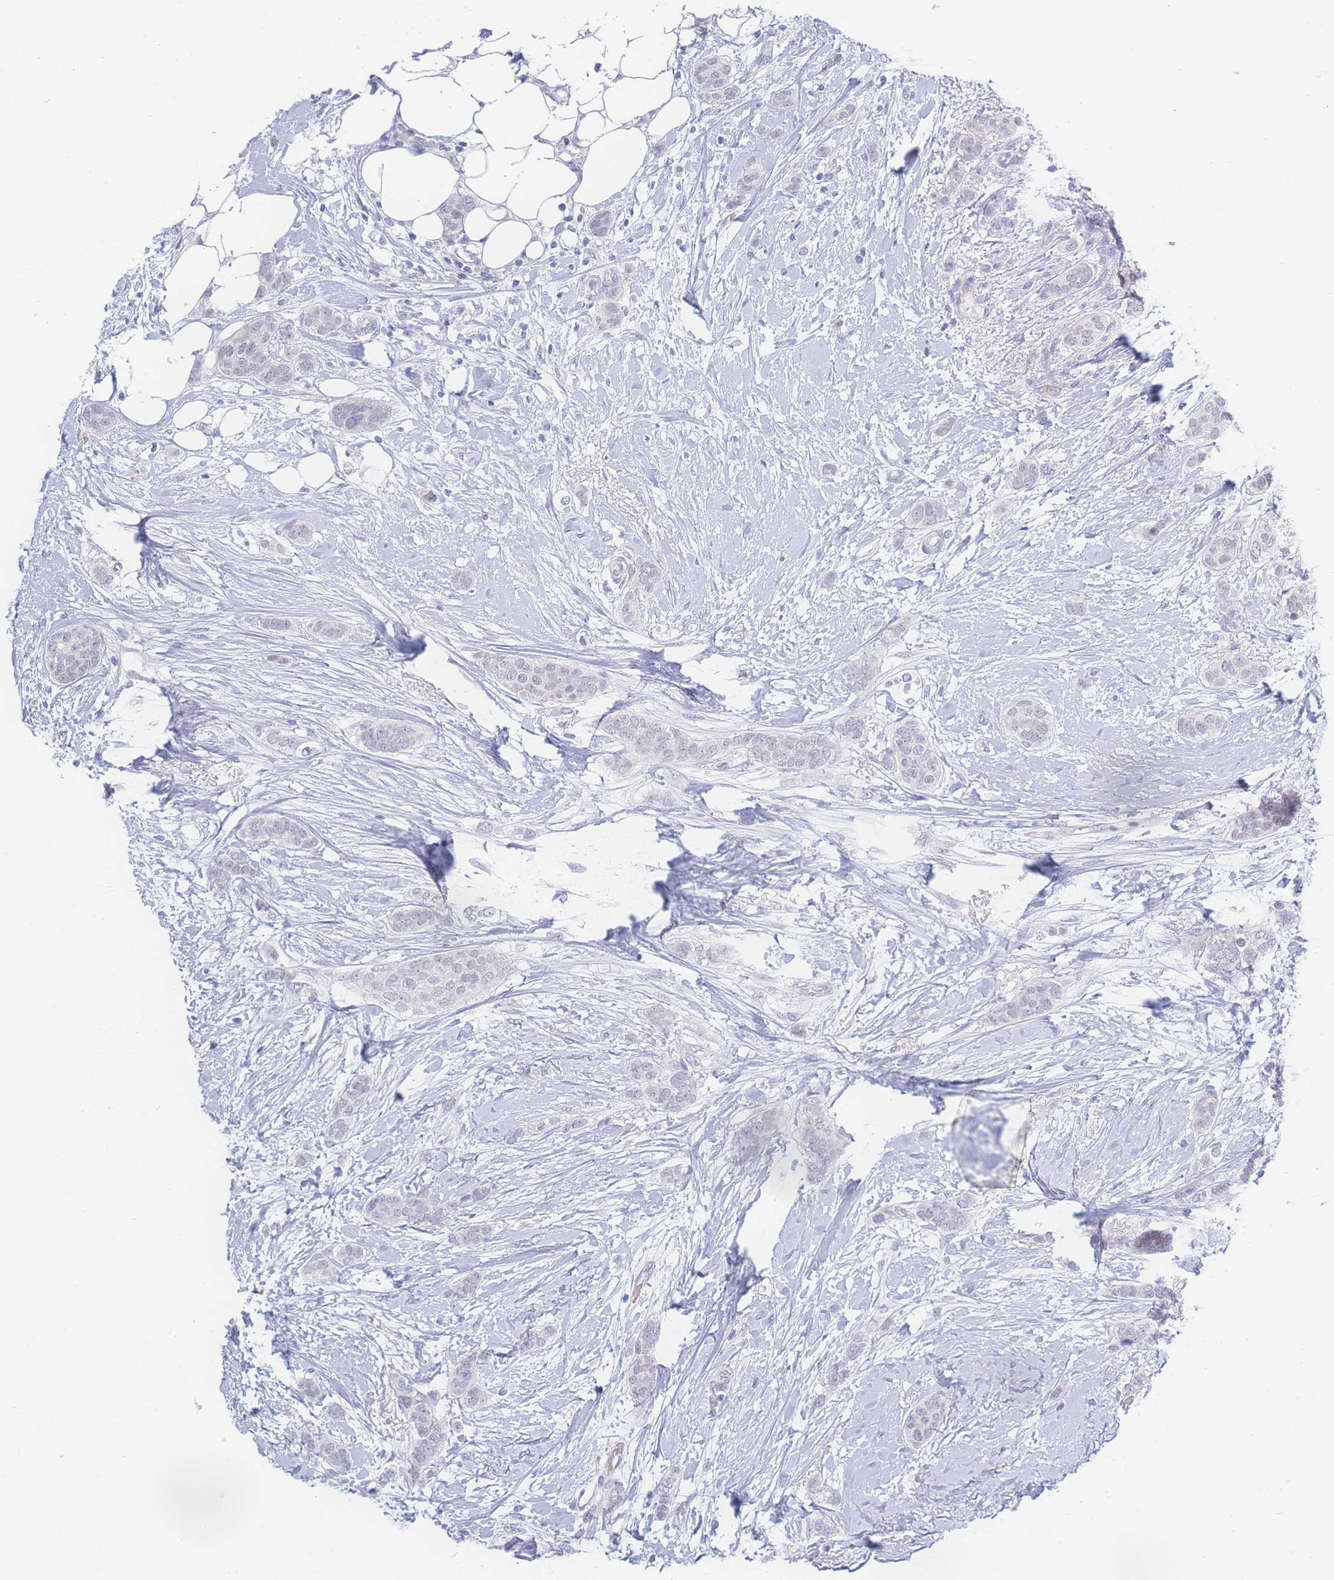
{"staining": {"intensity": "negative", "quantity": "none", "location": "none"}, "tissue": "breast cancer", "cell_type": "Tumor cells", "image_type": "cancer", "snomed": [{"axis": "morphology", "description": "Duct carcinoma"}, {"axis": "topography", "description": "Breast"}], "caption": "IHC histopathology image of breast cancer stained for a protein (brown), which shows no staining in tumor cells. (Brightfield microscopy of DAB (3,3'-diaminobenzidine) IHC at high magnification).", "gene": "PRSS22", "patient": {"sex": "female", "age": 72}}